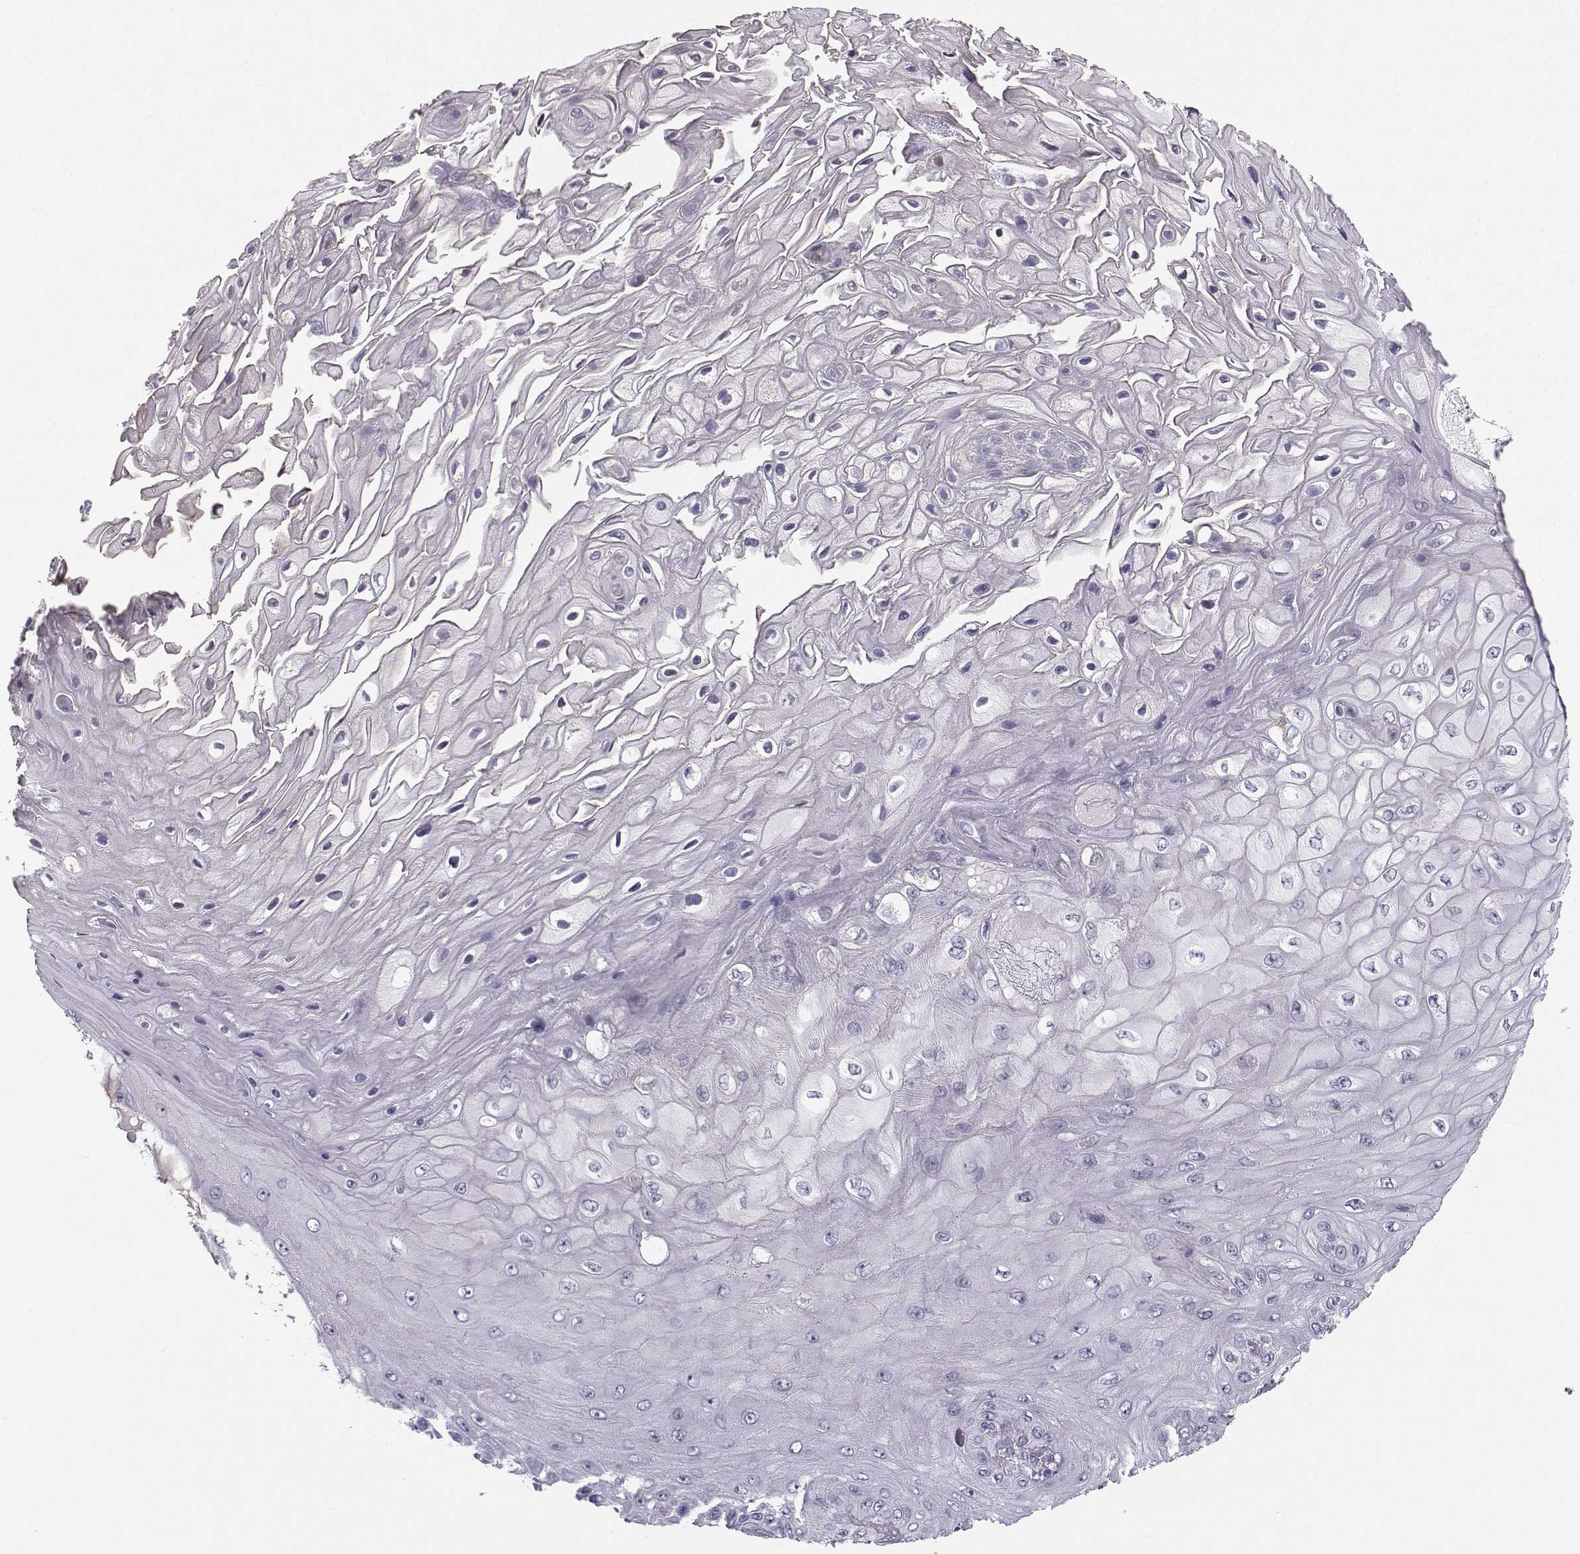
{"staining": {"intensity": "negative", "quantity": "none", "location": "none"}, "tissue": "skin cancer", "cell_type": "Tumor cells", "image_type": "cancer", "snomed": [{"axis": "morphology", "description": "Squamous cell carcinoma, NOS"}, {"axis": "topography", "description": "Skin"}], "caption": "Skin cancer (squamous cell carcinoma) was stained to show a protein in brown. There is no significant staining in tumor cells.", "gene": "MROH7", "patient": {"sex": "male", "age": 62}}